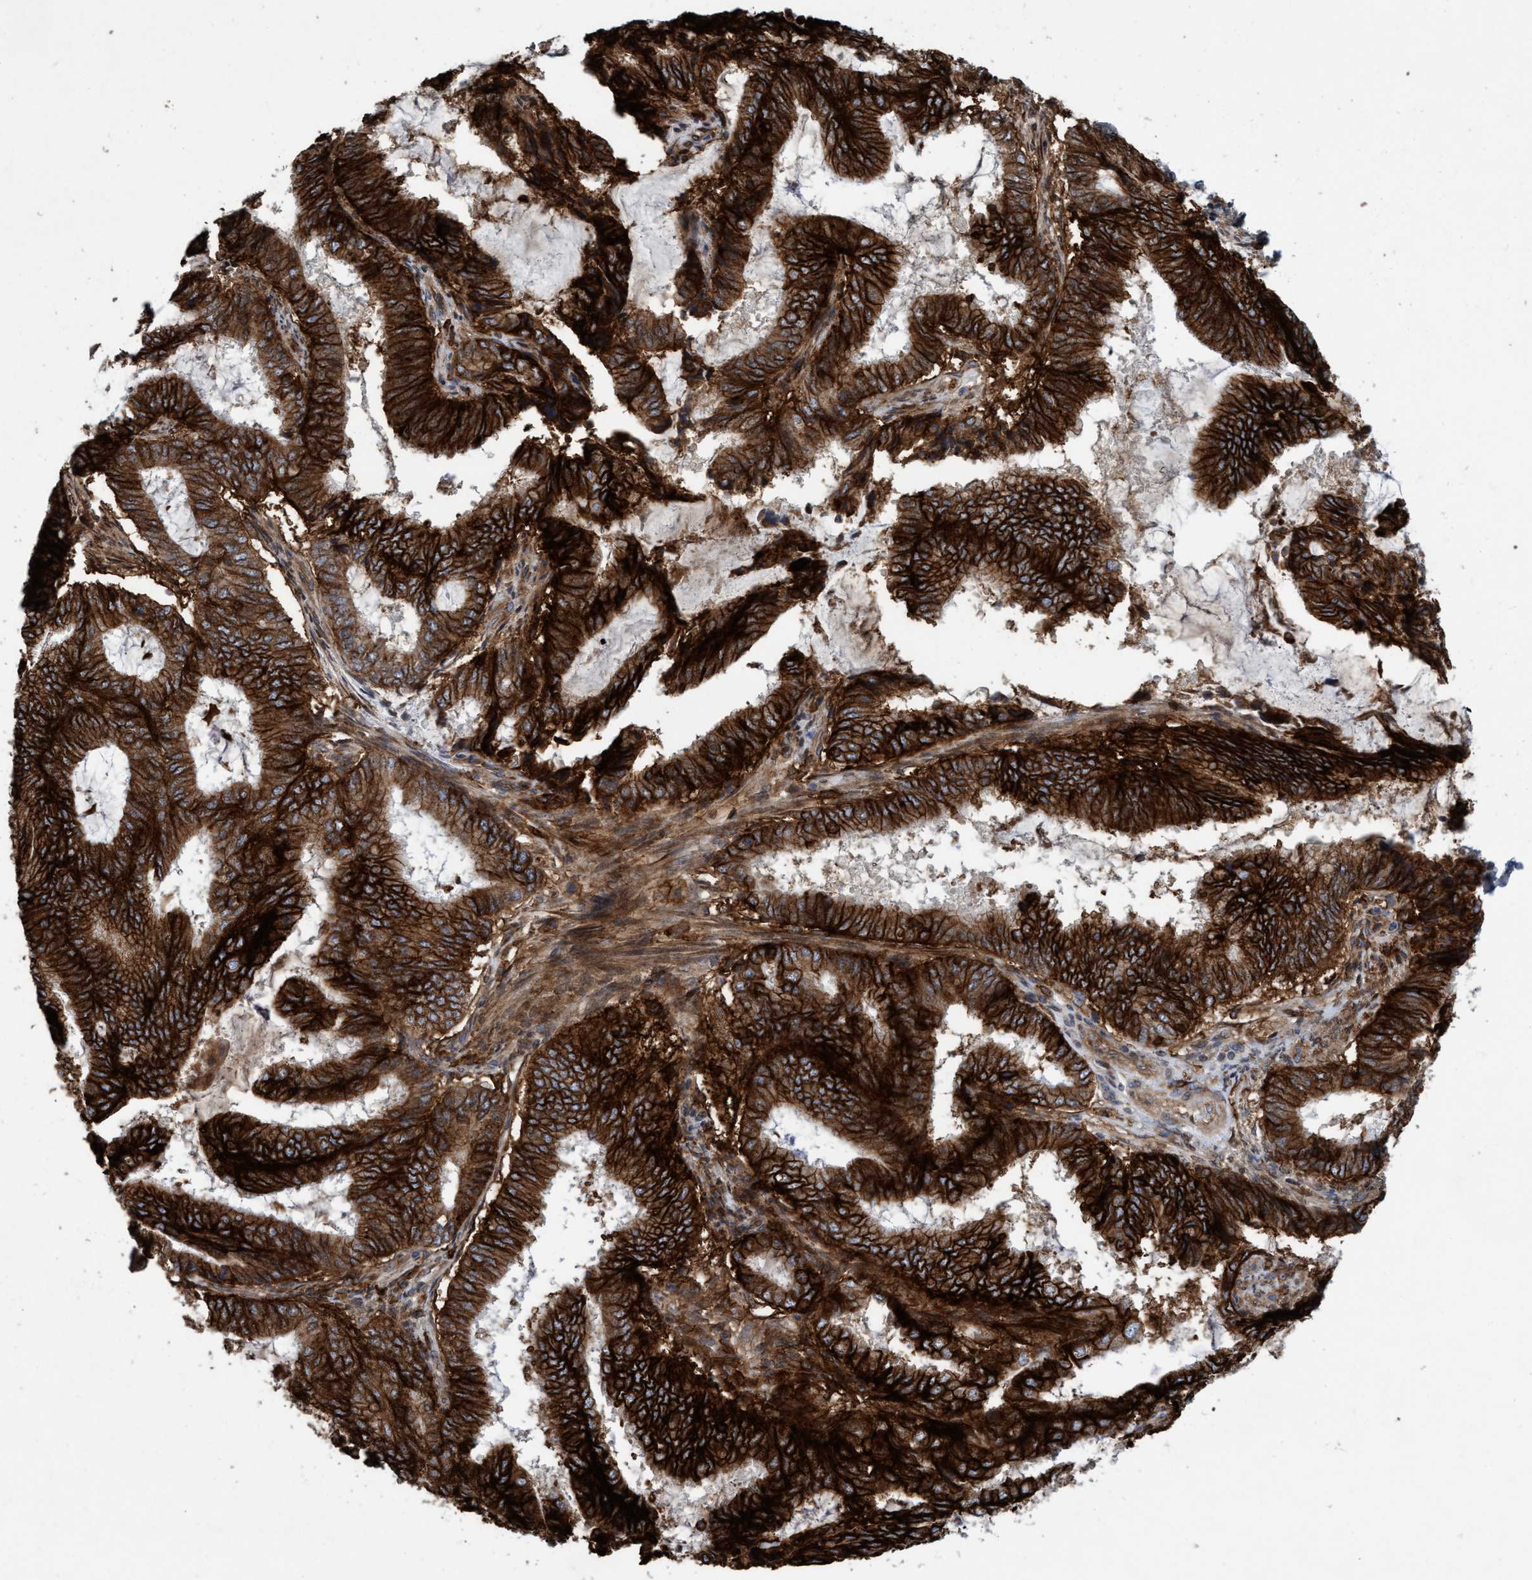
{"staining": {"intensity": "strong", "quantity": ">75%", "location": "cytoplasmic/membranous"}, "tissue": "endometrial cancer", "cell_type": "Tumor cells", "image_type": "cancer", "snomed": [{"axis": "morphology", "description": "Adenocarcinoma, NOS"}, {"axis": "topography", "description": "Endometrium"}], "caption": "Endometrial cancer stained for a protein displays strong cytoplasmic/membranous positivity in tumor cells. Nuclei are stained in blue.", "gene": "SLC16A3", "patient": {"sex": "female", "age": 51}}